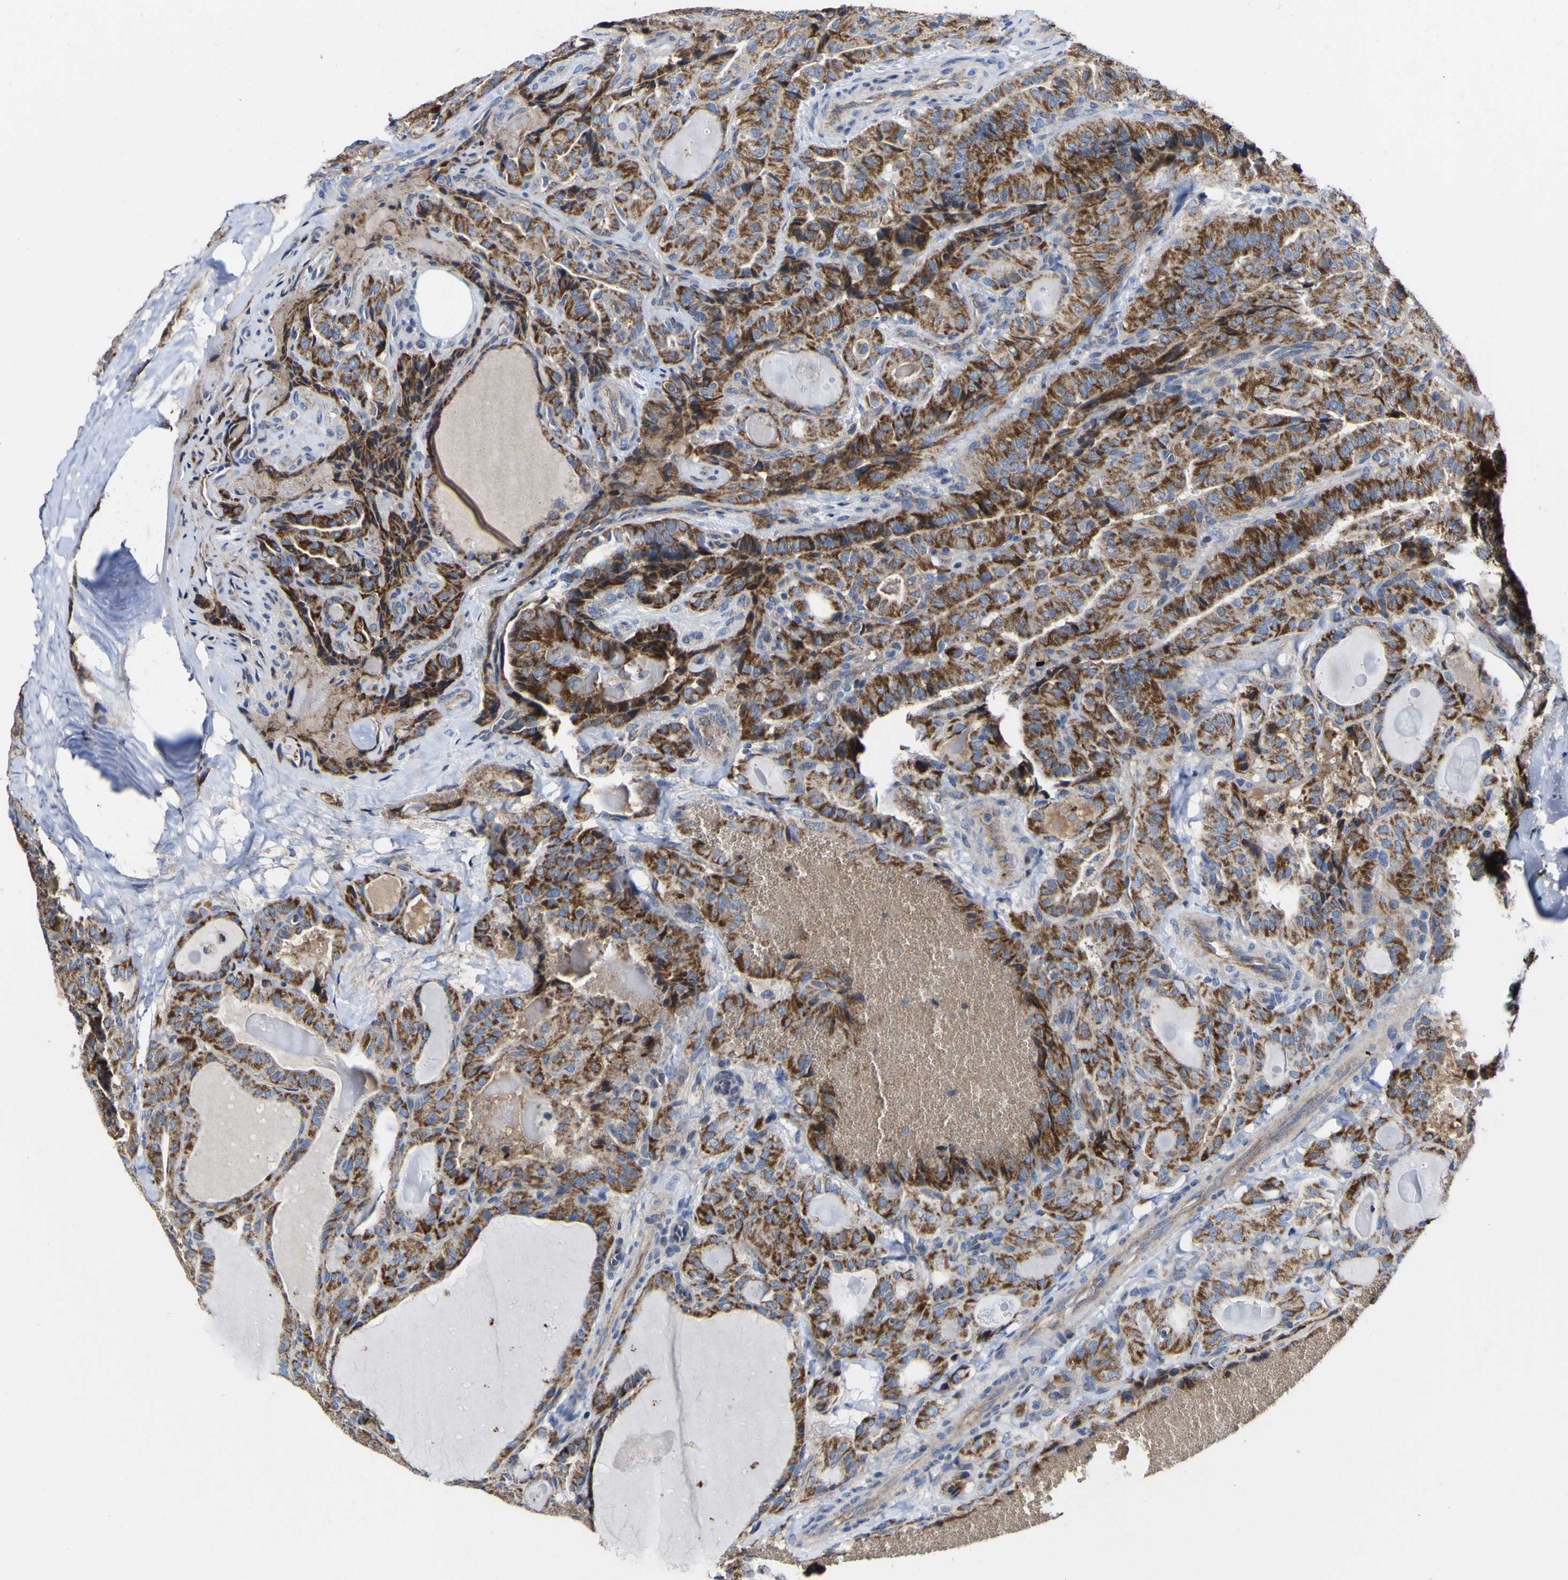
{"staining": {"intensity": "strong", "quantity": ">75%", "location": "cytoplasmic/membranous"}, "tissue": "thyroid cancer", "cell_type": "Tumor cells", "image_type": "cancer", "snomed": [{"axis": "morphology", "description": "Papillary adenocarcinoma, NOS"}, {"axis": "topography", "description": "Thyroid gland"}], "caption": "Immunohistochemistry (IHC) photomicrograph of neoplastic tissue: thyroid cancer stained using immunohistochemistry demonstrates high levels of strong protein expression localized specifically in the cytoplasmic/membranous of tumor cells, appearing as a cytoplasmic/membranous brown color.", "gene": "CCDC90B", "patient": {"sex": "male", "age": 77}}